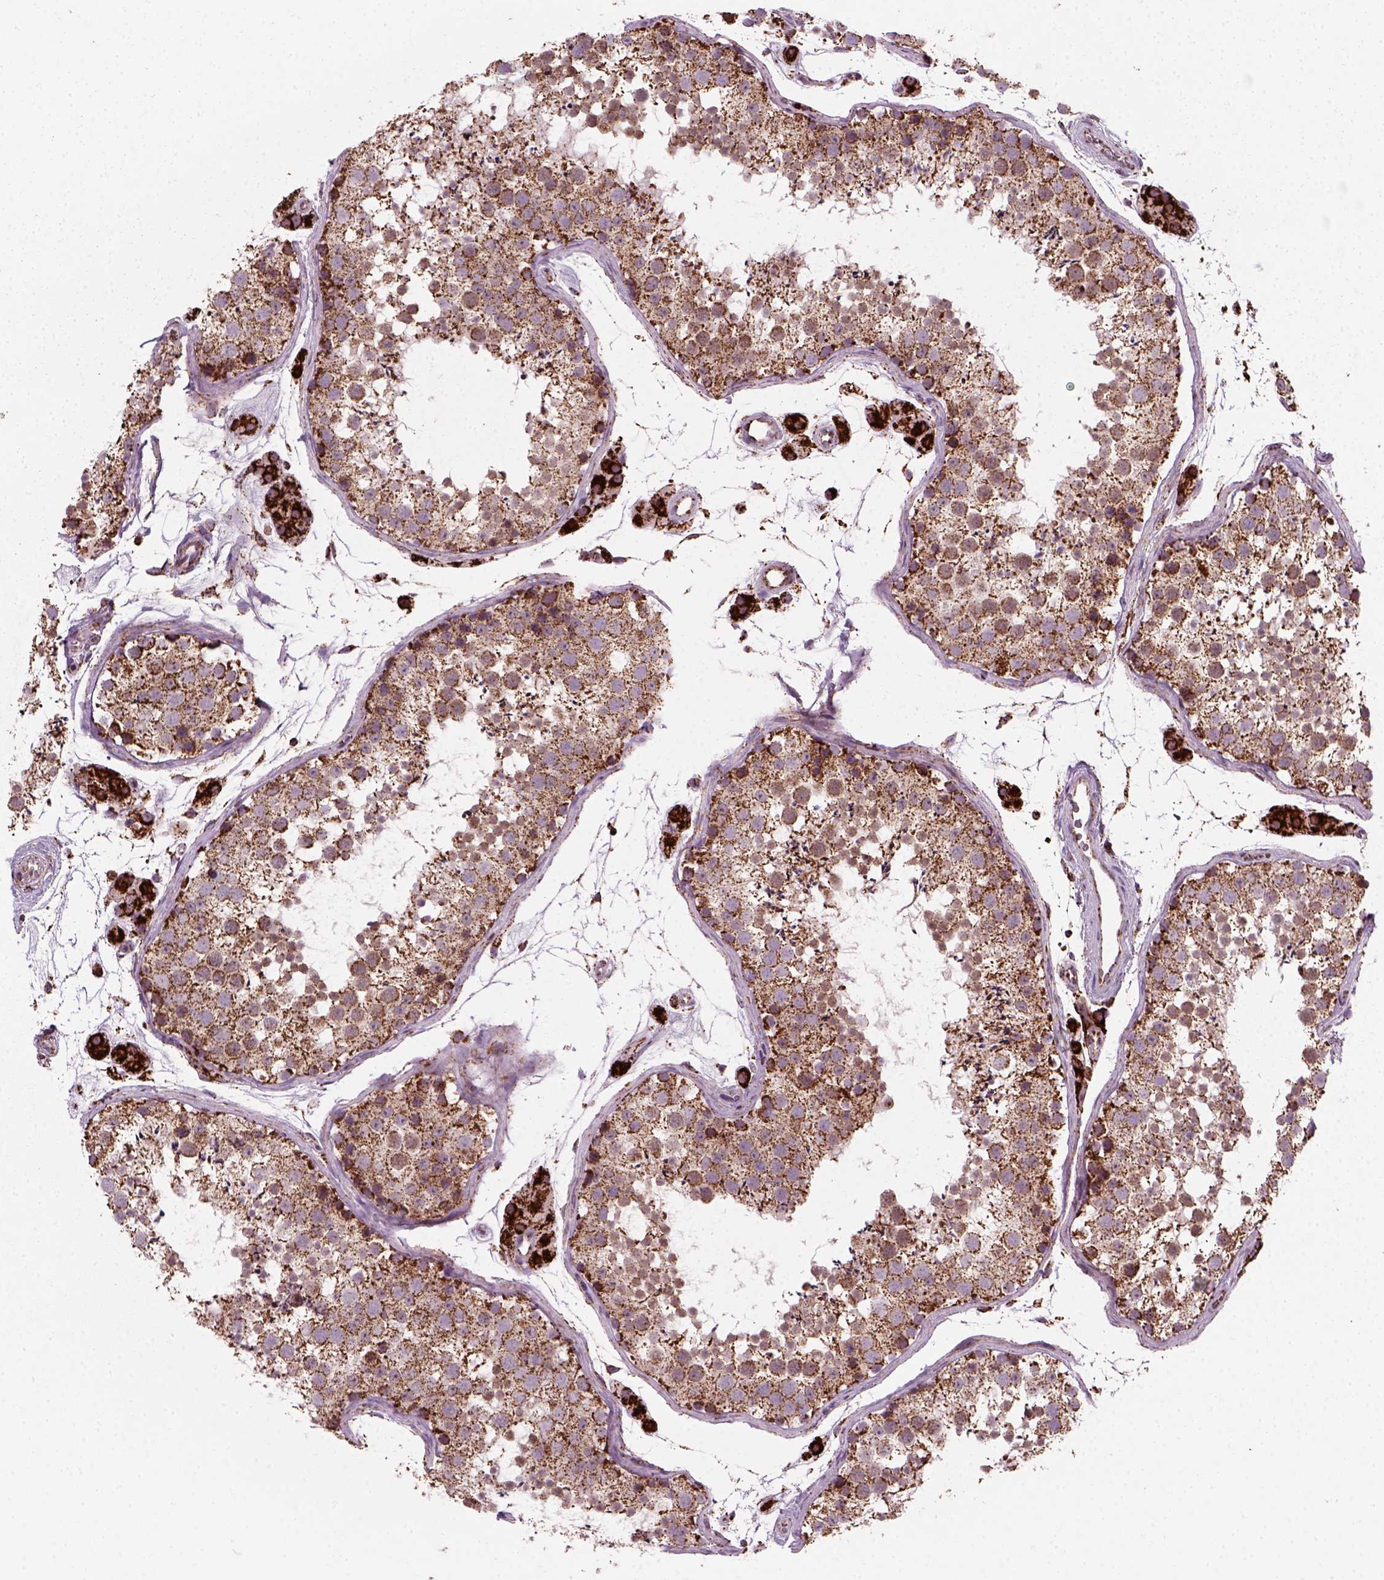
{"staining": {"intensity": "moderate", "quantity": ">75%", "location": "cytoplasmic/membranous"}, "tissue": "testis", "cell_type": "Cells in seminiferous ducts", "image_type": "normal", "snomed": [{"axis": "morphology", "description": "Normal tissue, NOS"}, {"axis": "topography", "description": "Testis"}], "caption": "Immunohistochemical staining of normal testis shows moderate cytoplasmic/membranous protein staining in approximately >75% of cells in seminiferous ducts. (IHC, brightfield microscopy, high magnification).", "gene": "NUDT16L1", "patient": {"sex": "male", "age": 41}}